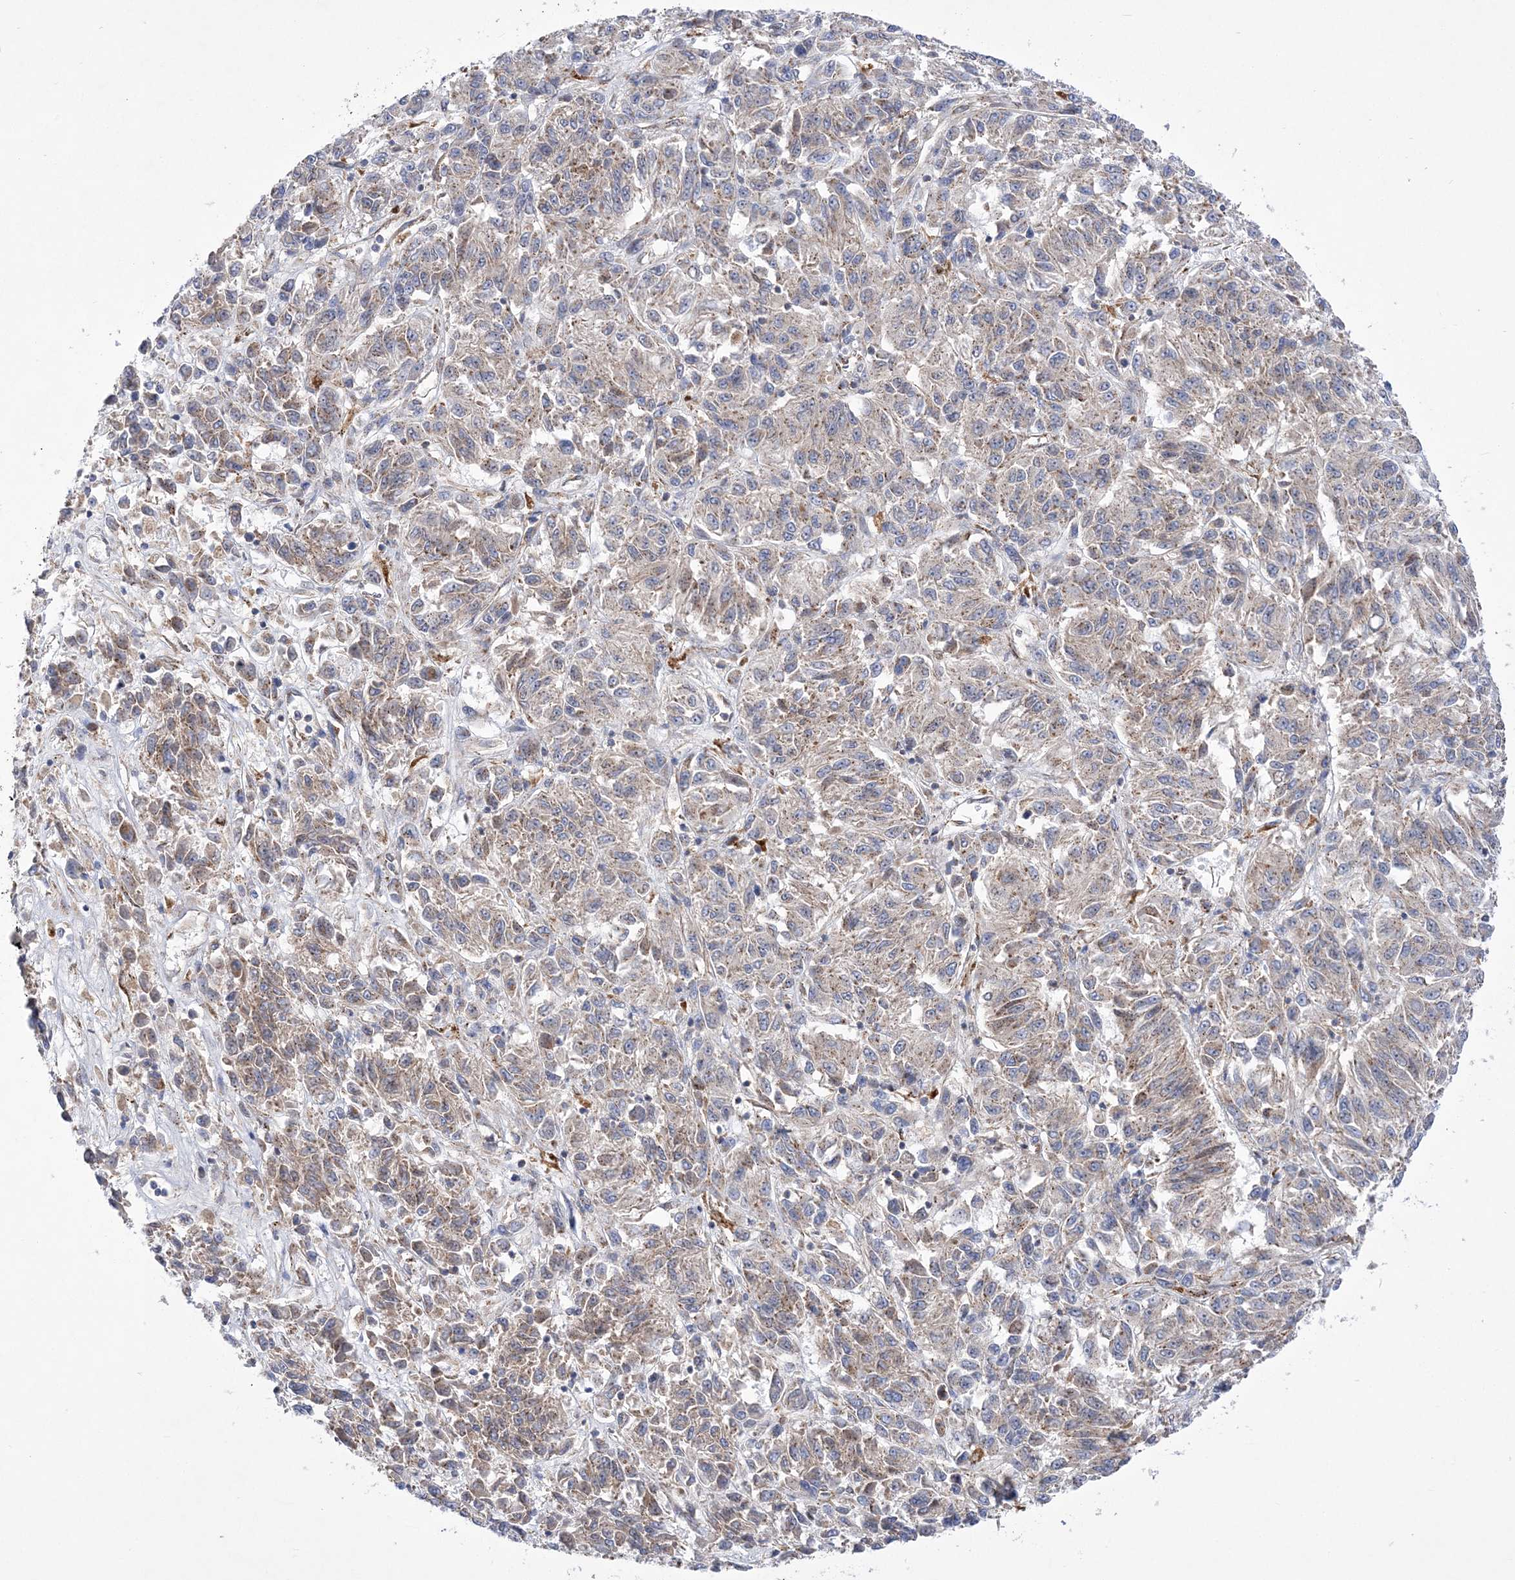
{"staining": {"intensity": "weak", "quantity": "<25%", "location": "cytoplasmic/membranous"}, "tissue": "melanoma", "cell_type": "Tumor cells", "image_type": "cancer", "snomed": [{"axis": "morphology", "description": "Malignant melanoma, Metastatic site"}, {"axis": "topography", "description": "Lung"}], "caption": "Histopathology image shows no significant protein positivity in tumor cells of melanoma.", "gene": "COPB2", "patient": {"sex": "male", "age": 64}}